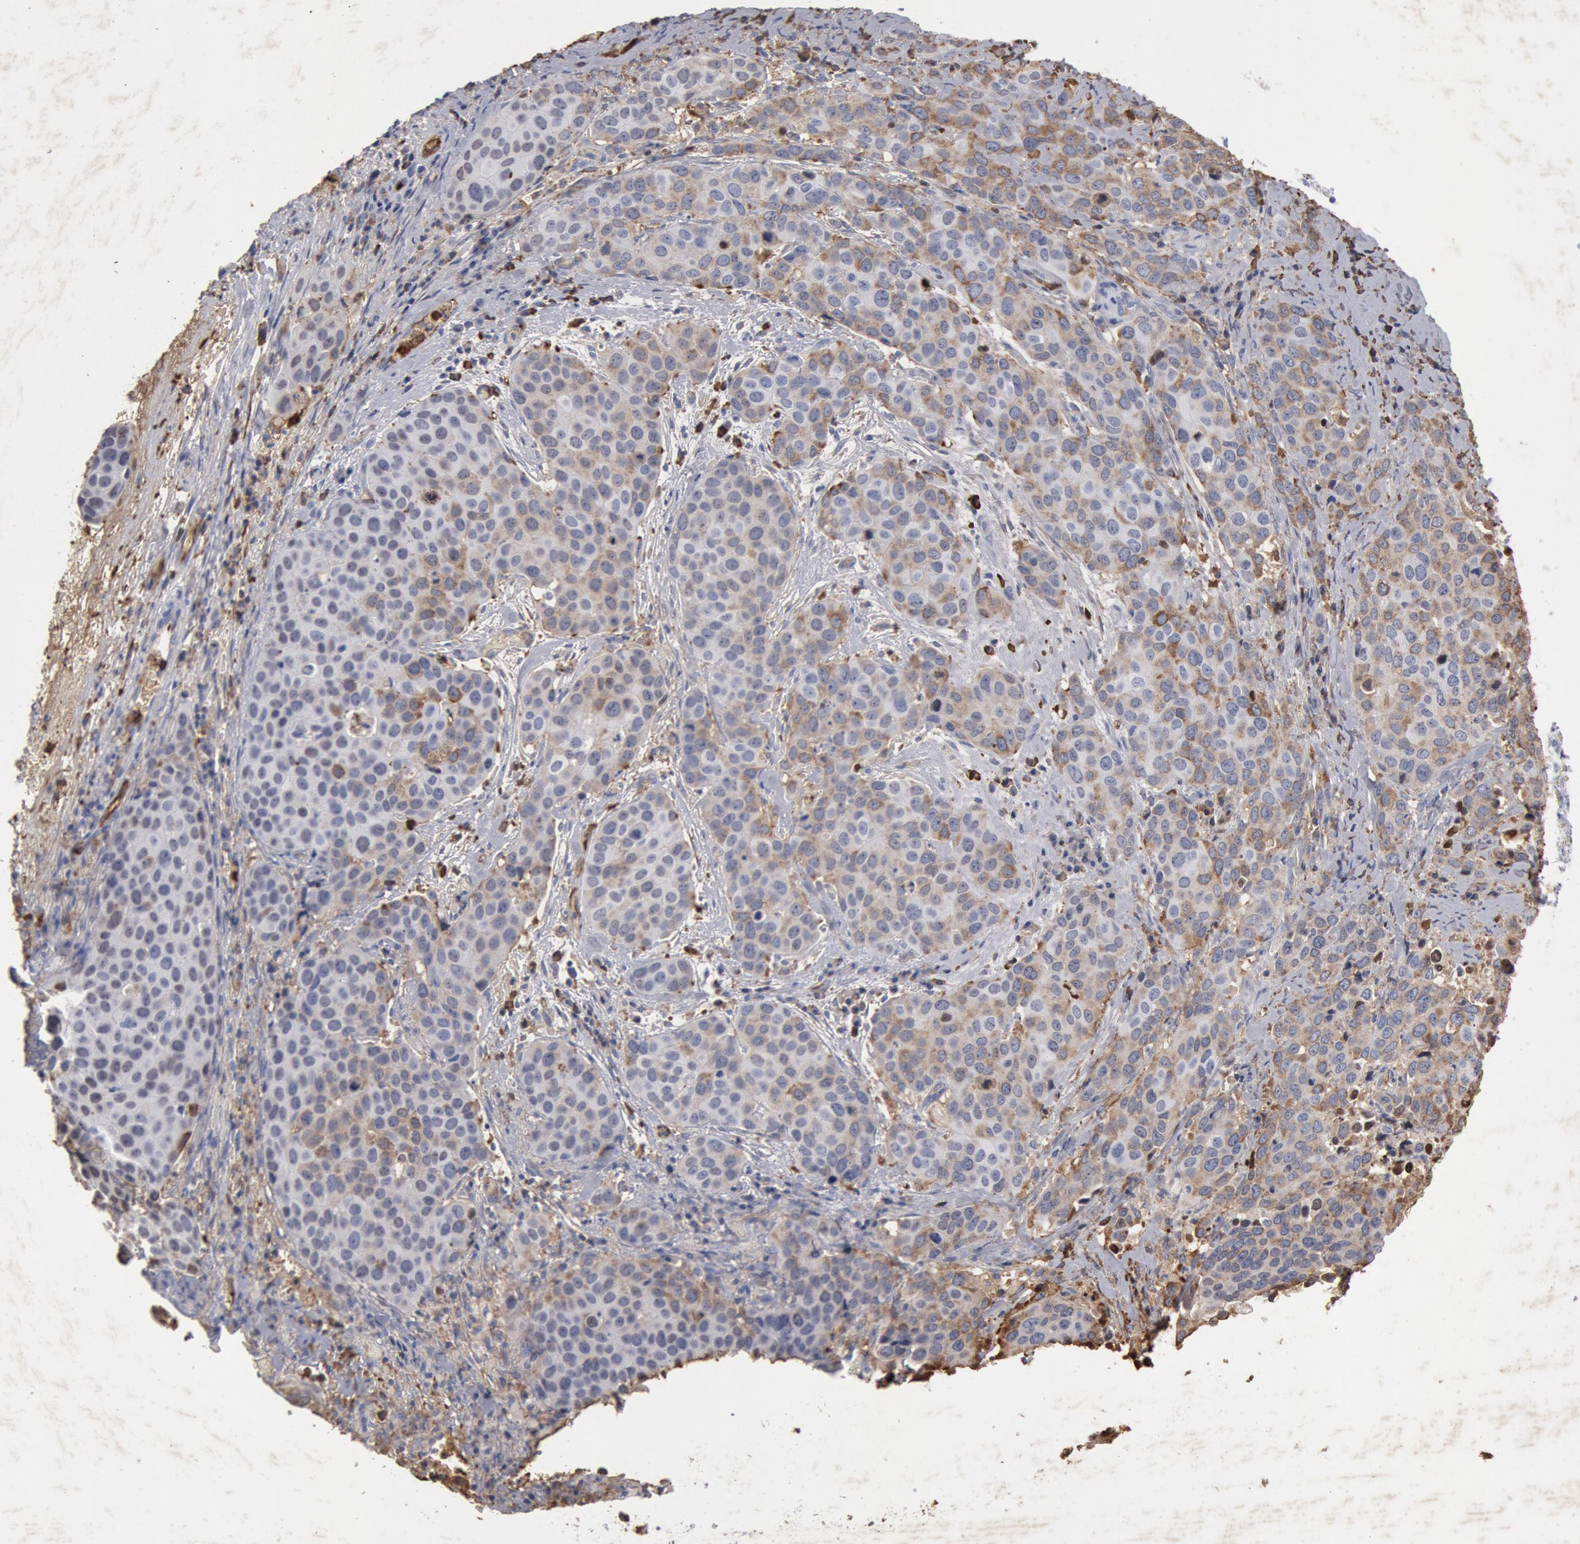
{"staining": {"intensity": "moderate", "quantity": ">75%", "location": "cytoplasmic/membranous"}, "tissue": "cervical cancer", "cell_type": "Tumor cells", "image_type": "cancer", "snomed": [{"axis": "morphology", "description": "Squamous cell carcinoma, NOS"}, {"axis": "topography", "description": "Cervix"}], "caption": "There is medium levels of moderate cytoplasmic/membranous staining in tumor cells of cervical cancer (squamous cell carcinoma), as demonstrated by immunohistochemical staining (brown color).", "gene": "FOXA2", "patient": {"sex": "female", "age": 54}}